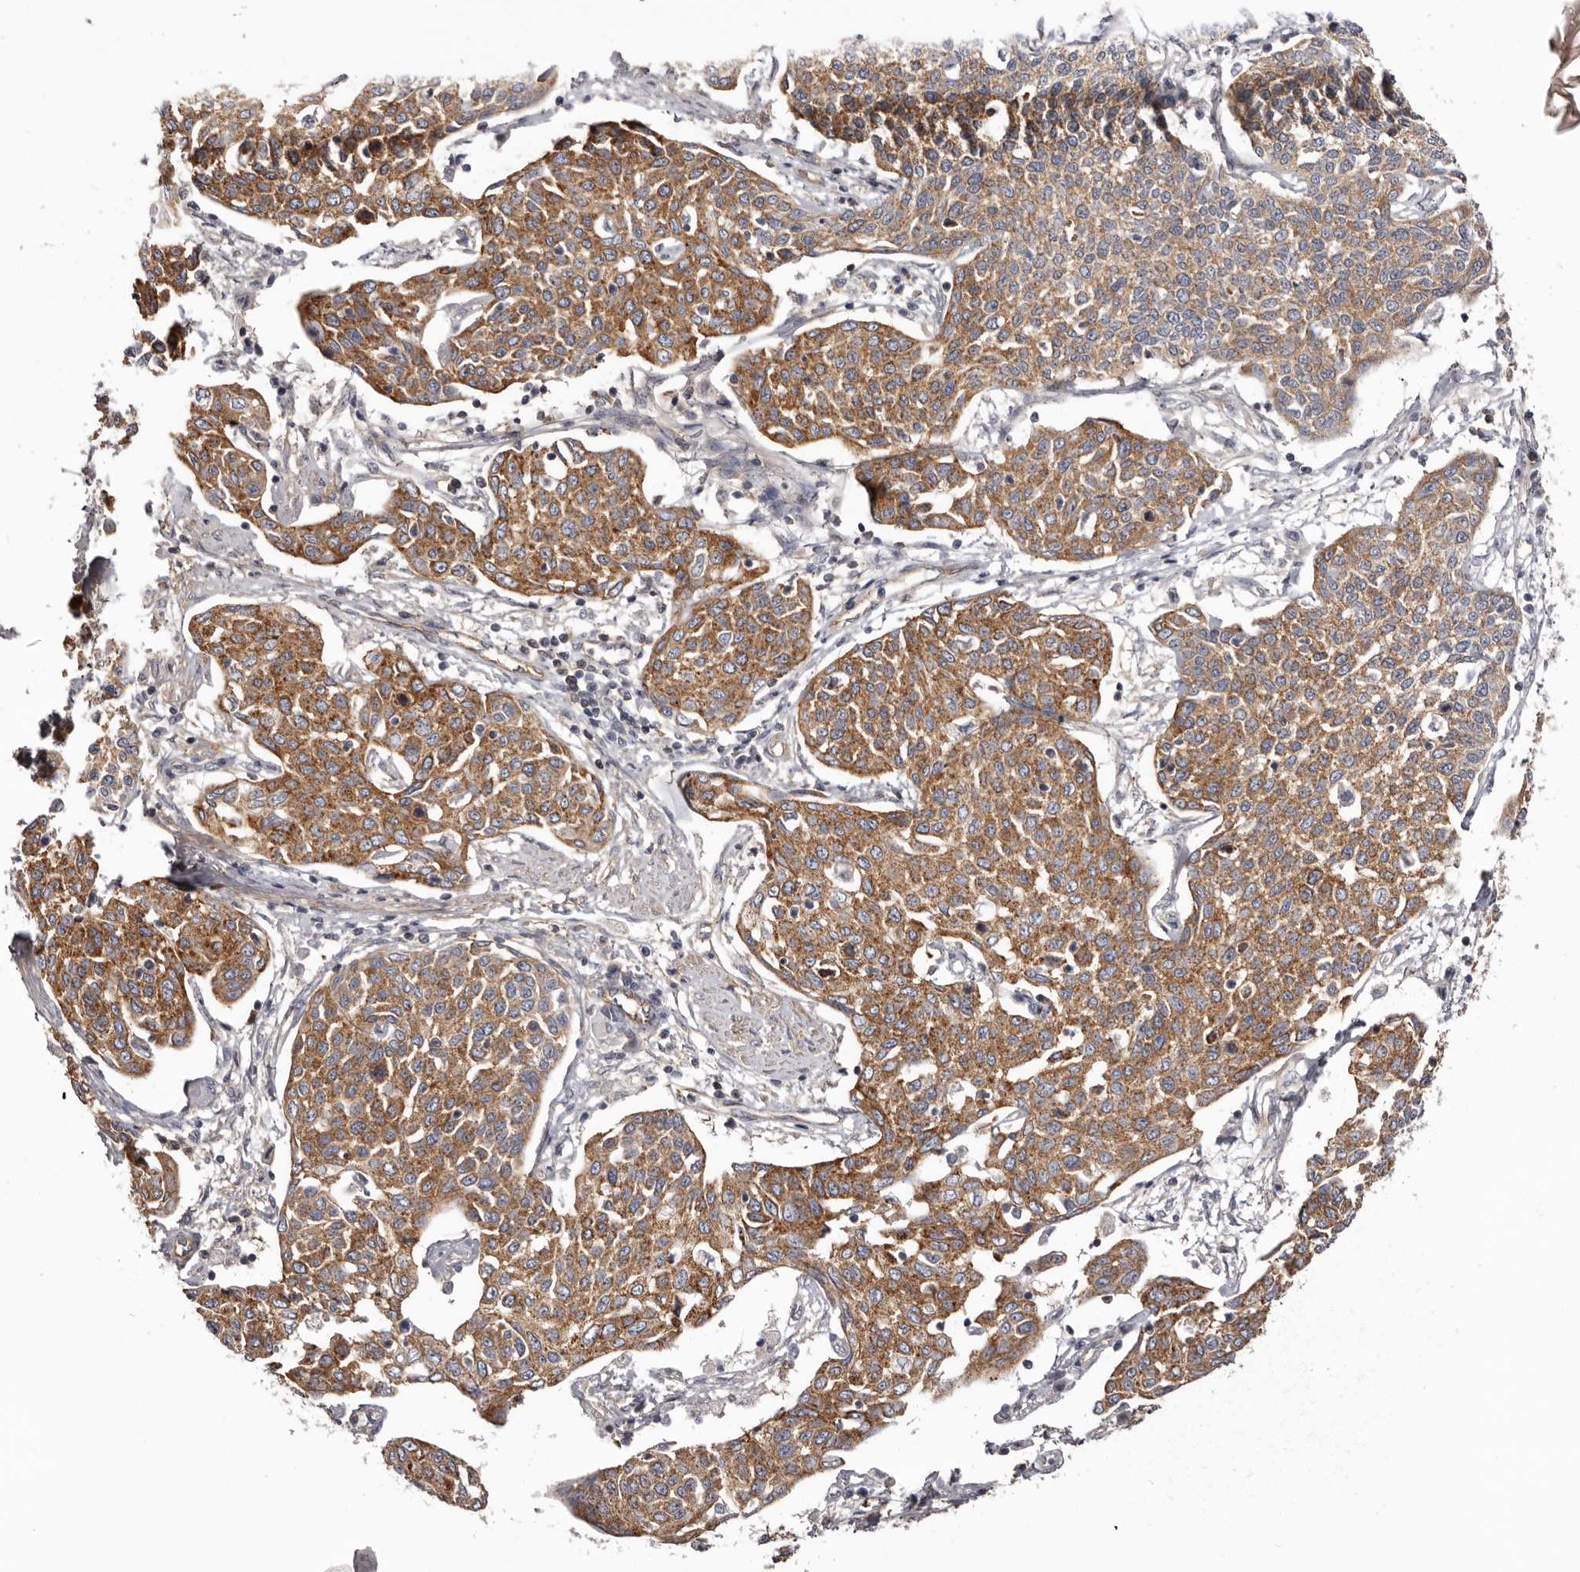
{"staining": {"intensity": "moderate", "quantity": ">75%", "location": "cytoplasmic/membranous"}, "tissue": "cervical cancer", "cell_type": "Tumor cells", "image_type": "cancer", "snomed": [{"axis": "morphology", "description": "Squamous cell carcinoma, NOS"}, {"axis": "topography", "description": "Cervix"}], "caption": "This photomicrograph demonstrates immunohistochemistry staining of squamous cell carcinoma (cervical), with medium moderate cytoplasmic/membranous positivity in about >75% of tumor cells.", "gene": "DMRT2", "patient": {"sex": "female", "age": 34}}